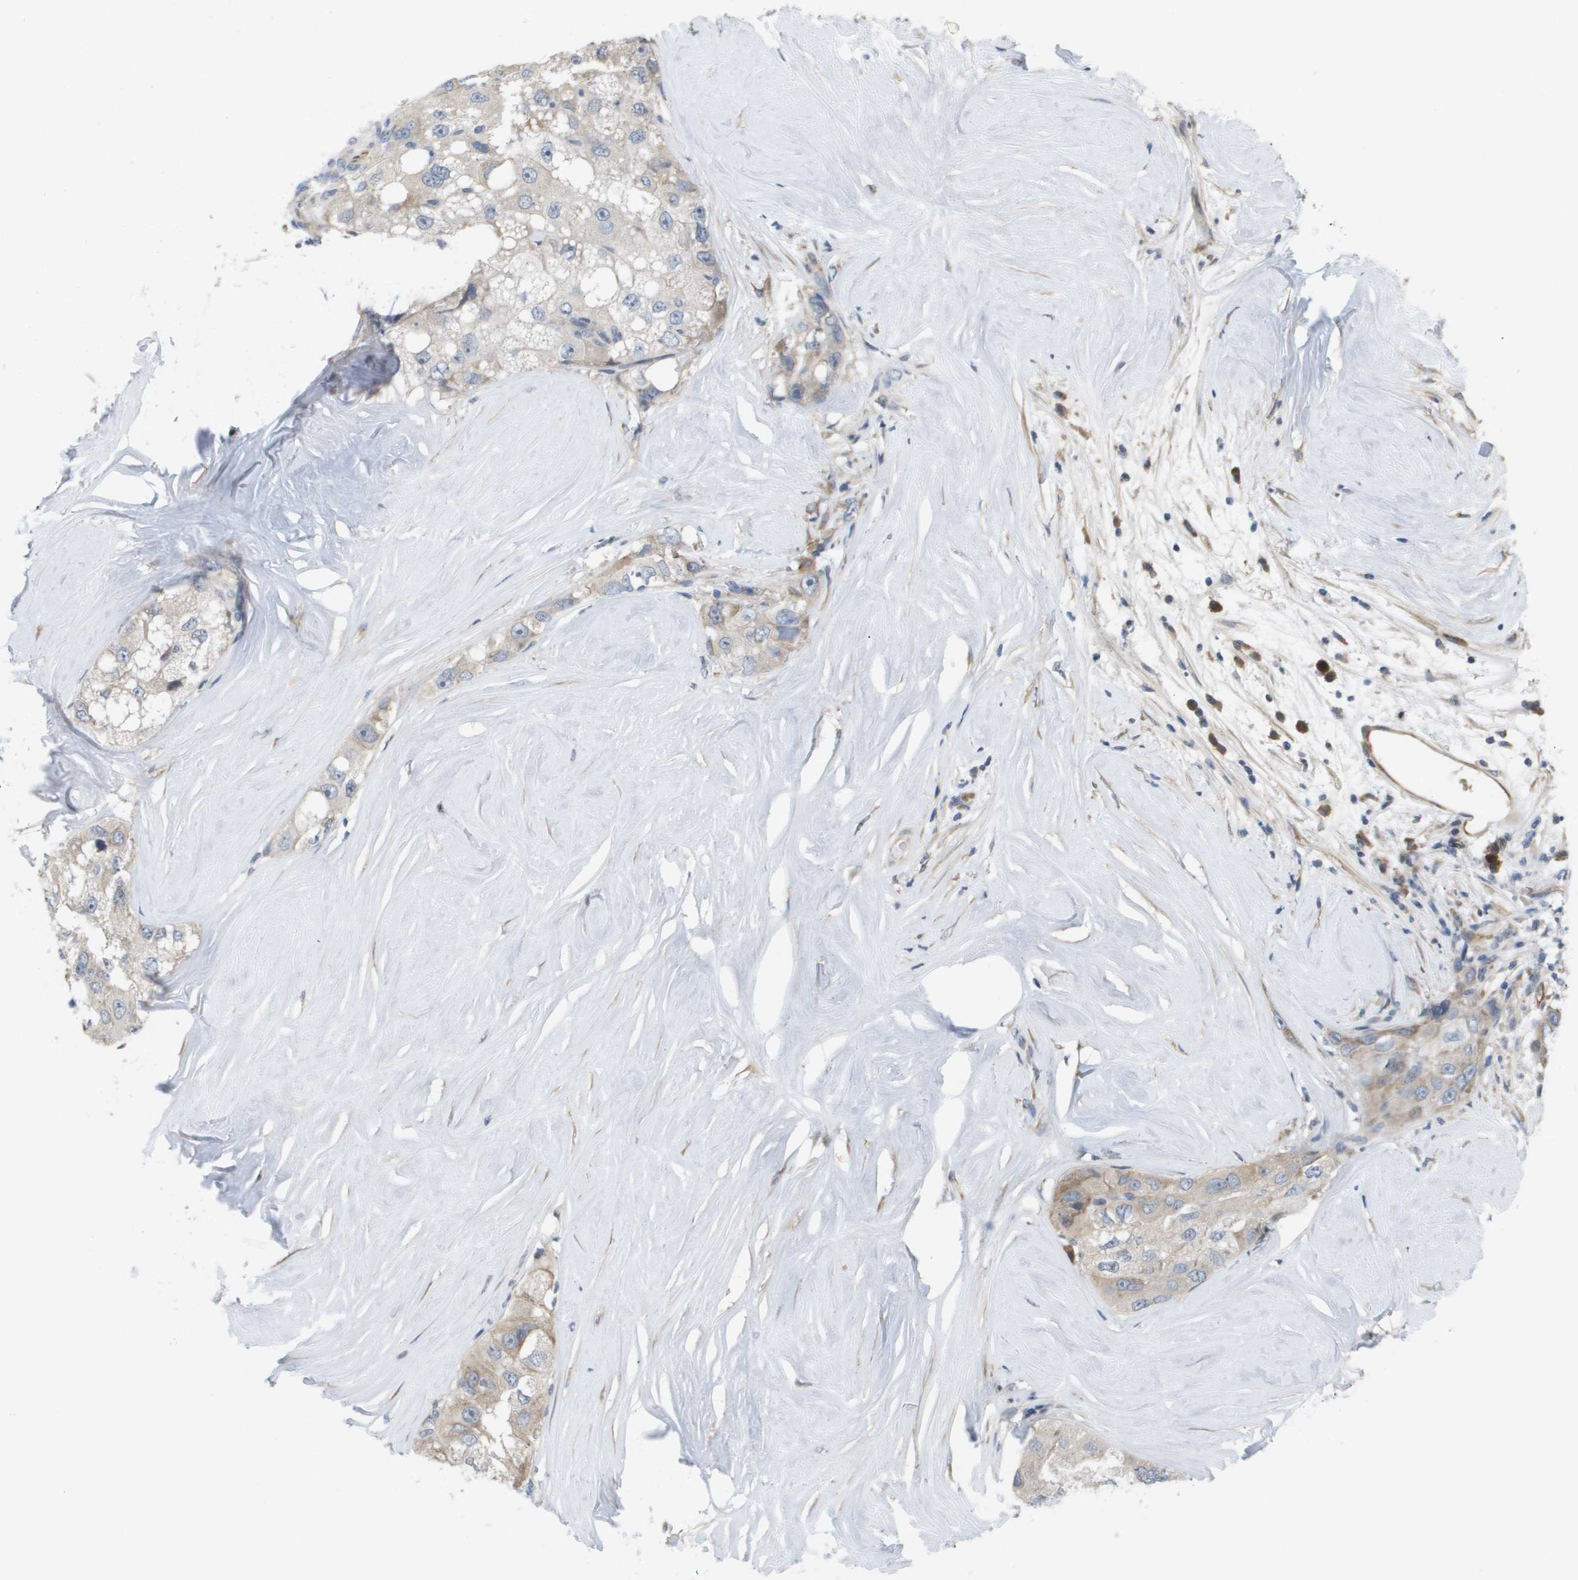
{"staining": {"intensity": "weak", "quantity": "25%-75%", "location": "cytoplasmic/membranous"}, "tissue": "liver cancer", "cell_type": "Tumor cells", "image_type": "cancer", "snomed": [{"axis": "morphology", "description": "Carcinoma, Hepatocellular, NOS"}, {"axis": "topography", "description": "Liver"}], "caption": "Tumor cells show weak cytoplasmic/membranous expression in about 25%-75% of cells in liver hepatocellular carcinoma.", "gene": "MARCHF8", "patient": {"sex": "male", "age": 80}}